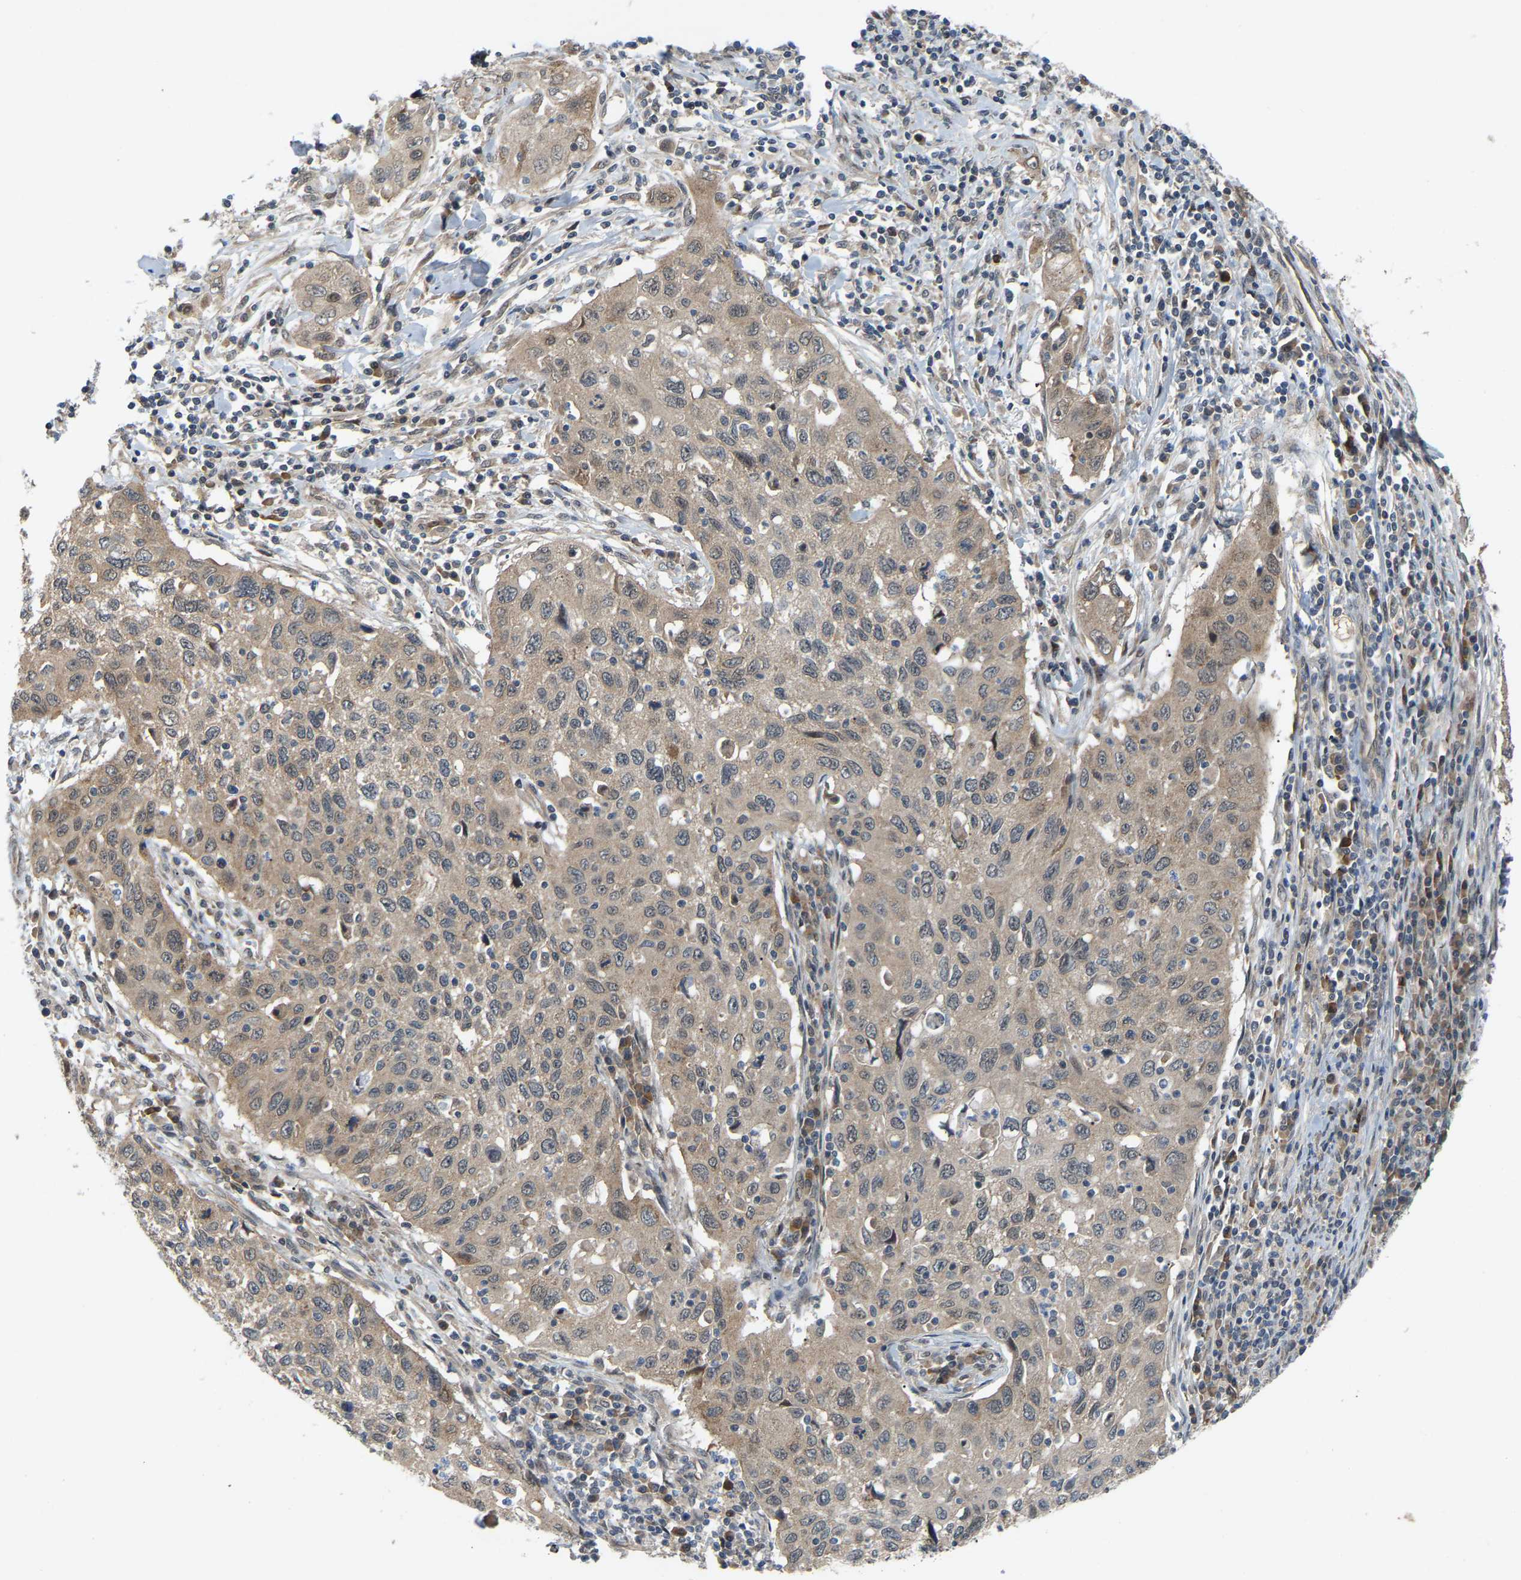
{"staining": {"intensity": "weak", "quantity": ">75%", "location": "cytoplasmic/membranous"}, "tissue": "cervical cancer", "cell_type": "Tumor cells", "image_type": "cancer", "snomed": [{"axis": "morphology", "description": "Squamous cell carcinoma, NOS"}, {"axis": "topography", "description": "Cervix"}], "caption": "DAB immunohistochemical staining of cervical cancer (squamous cell carcinoma) demonstrates weak cytoplasmic/membranous protein staining in about >75% of tumor cells.", "gene": "CROT", "patient": {"sex": "female", "age": 53}}